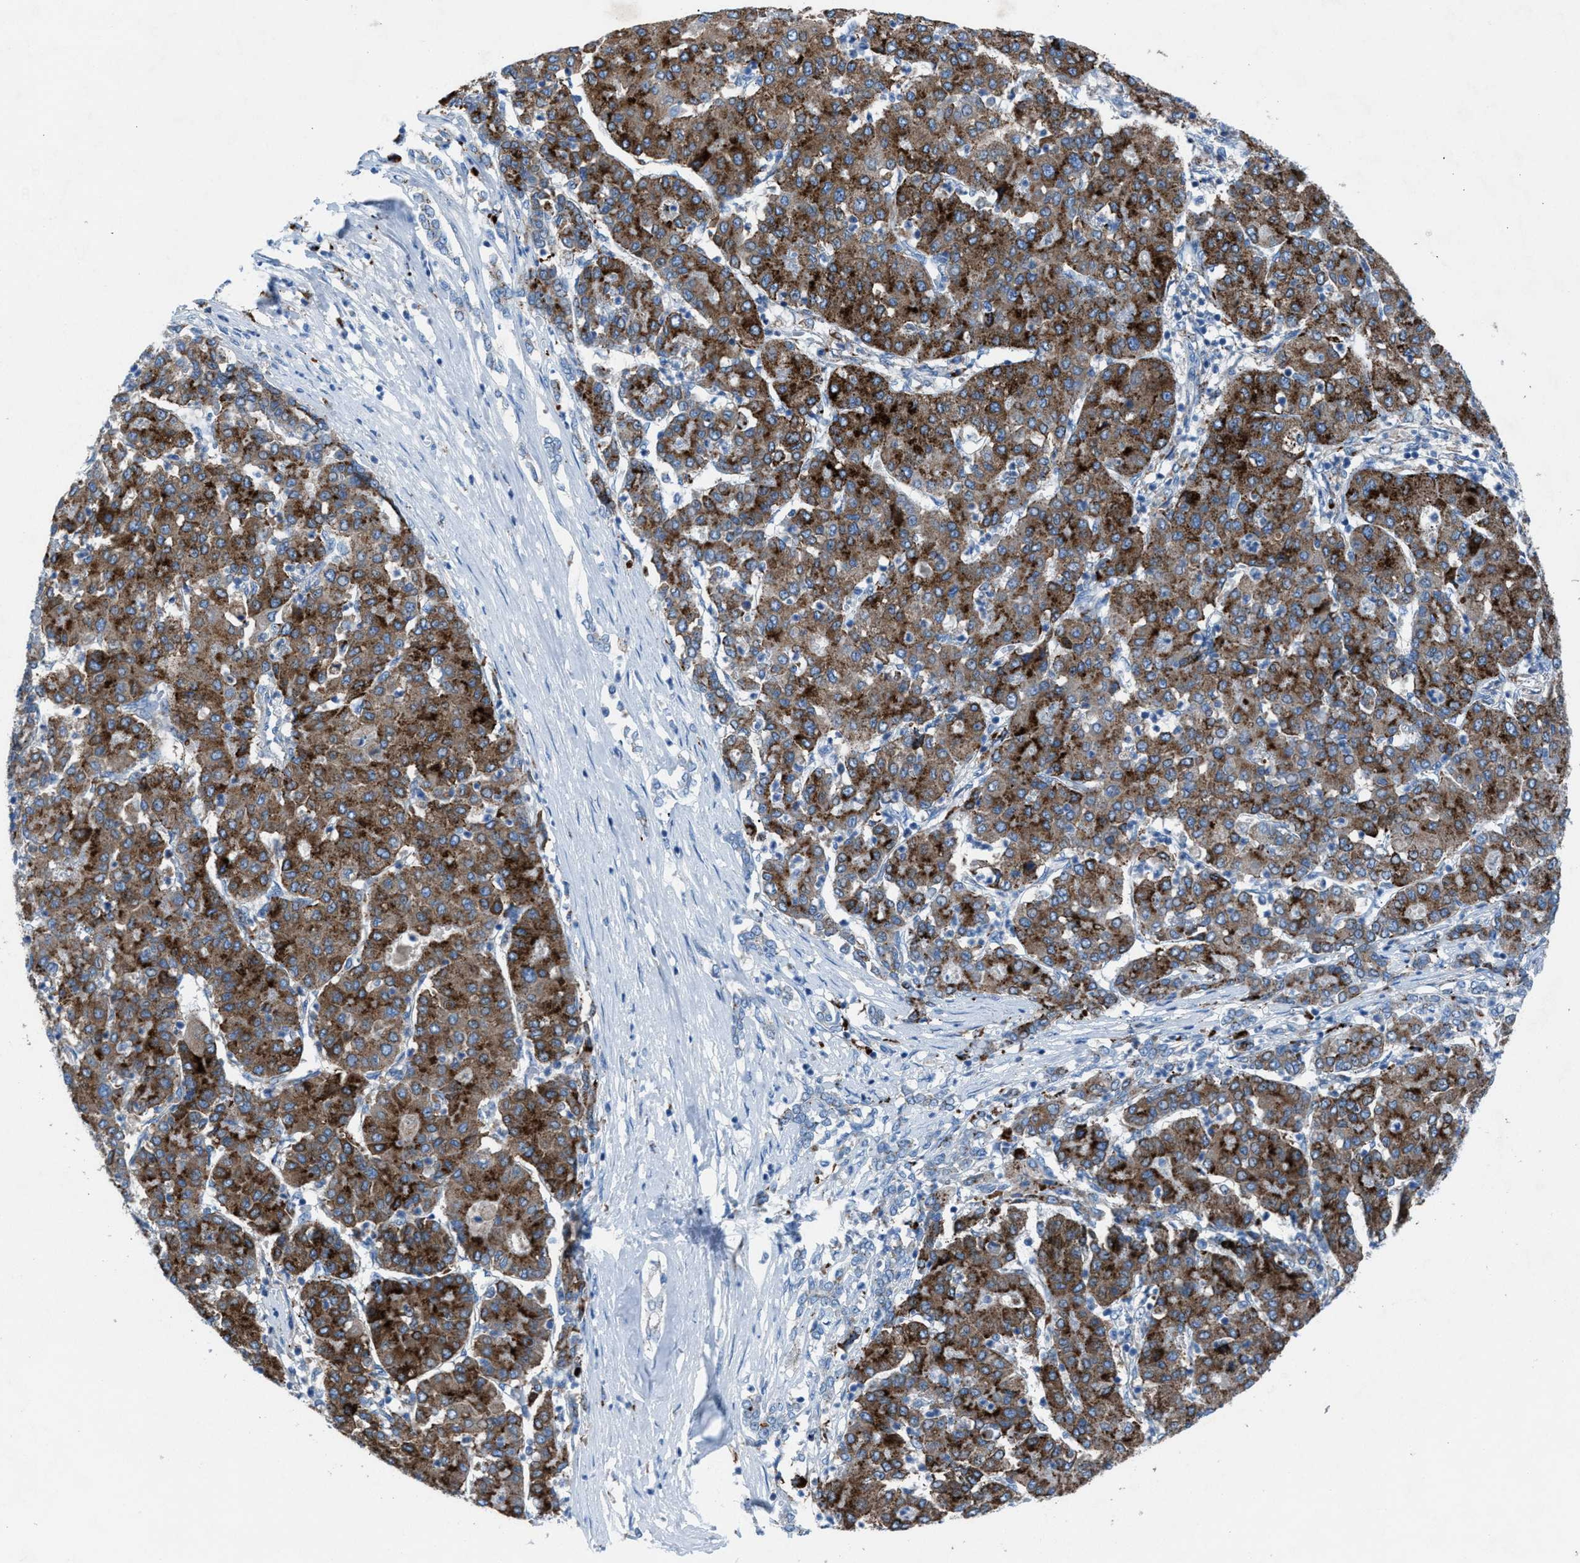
{"staining": {"intensity": "strong", "quantity": ">75%", "location": "cytoplasmic/membranous"}, "tissue": "liver cancer", "cell_type": "Tumor cells", "image_type": "cancer", "snomed": [{"axis": "morphology", "description": "Carcinoma, Hepatocellular, NOS"}, {"axis": "topography", "description": "Liver"}], "caption": "Liver cancer stained for a protein reveals strong cytoplasmic/membranous positivity in tumor cells.", "gene": "CD1B", "patient": {"sex": "male", "age": 65}}